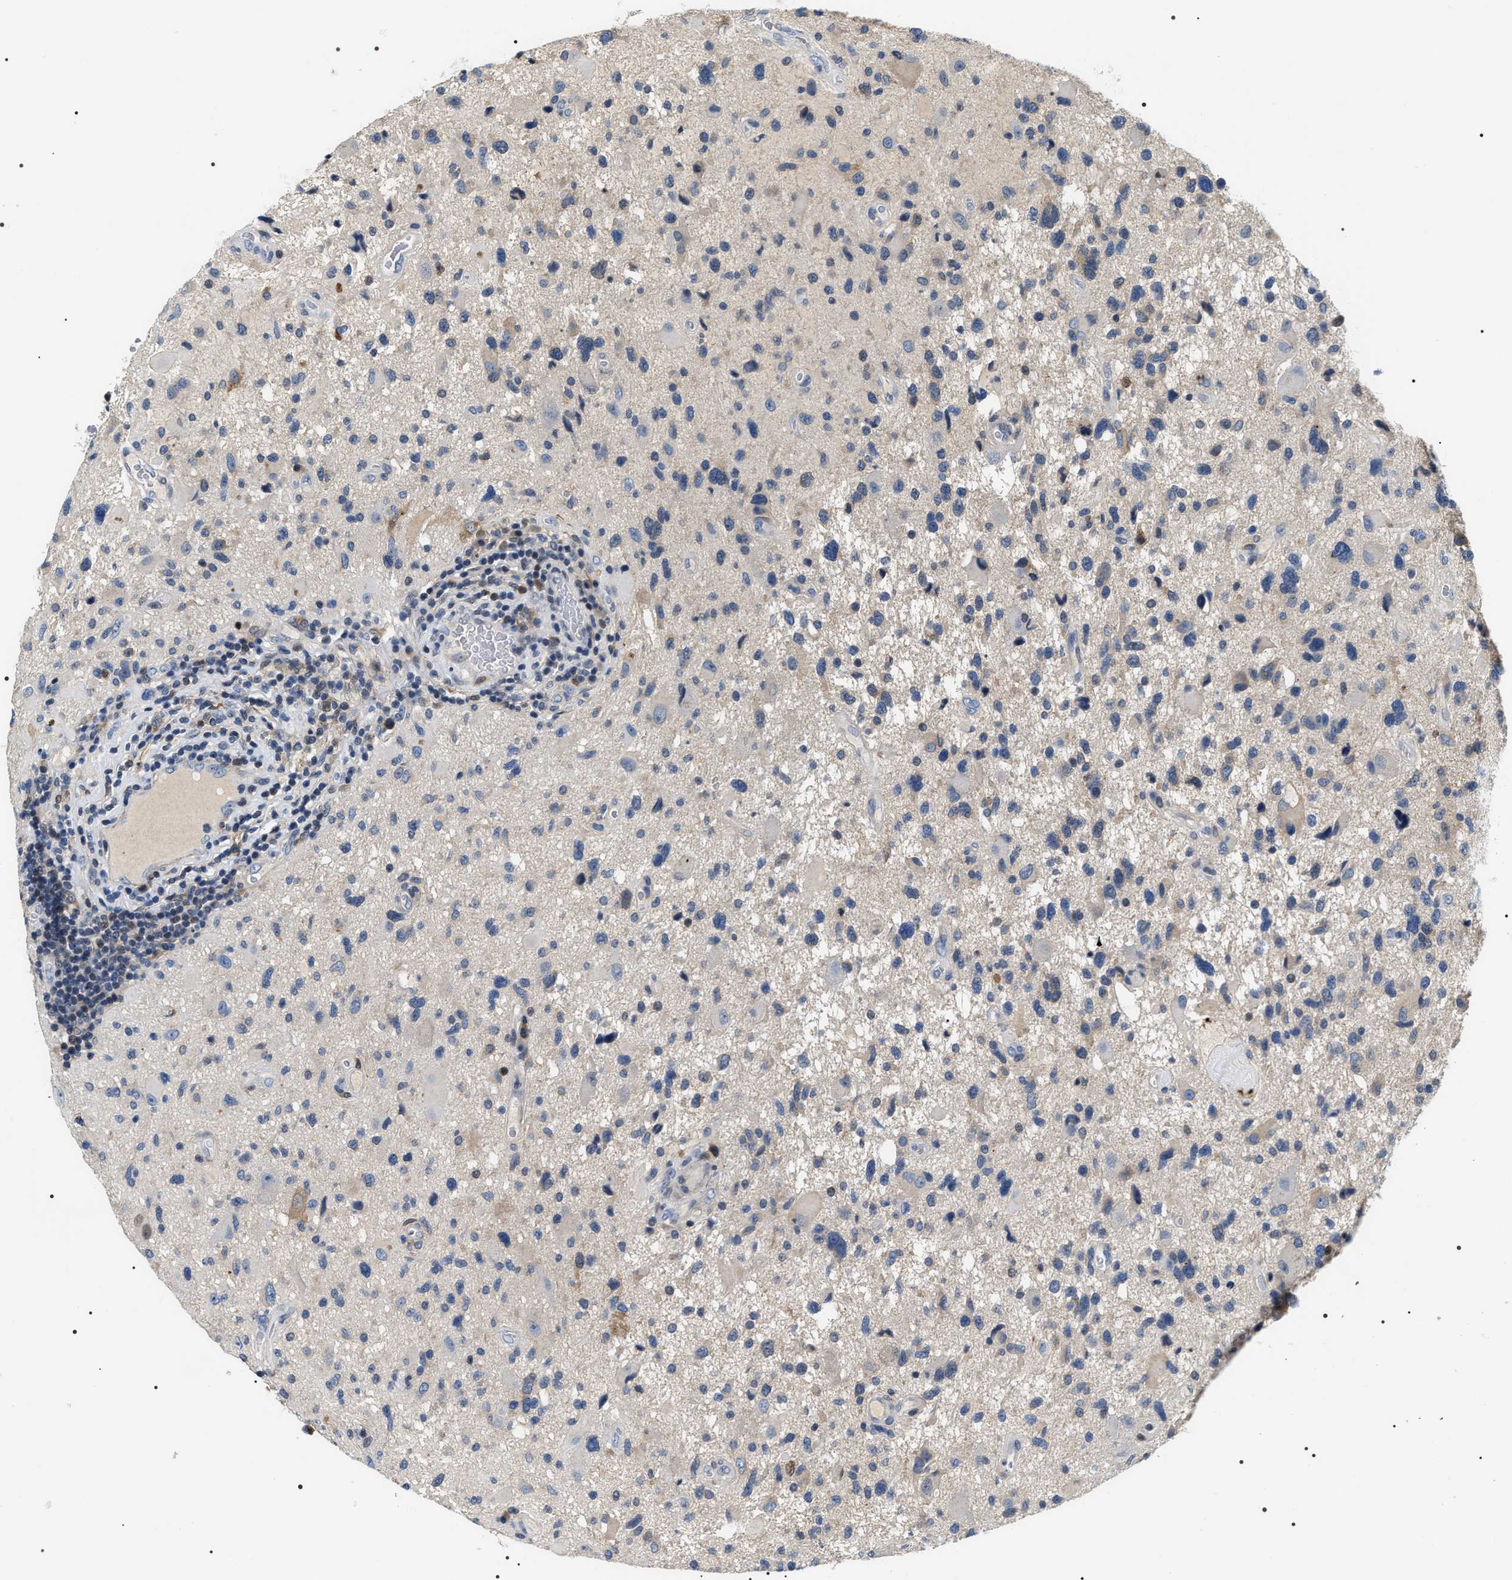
{"staining": {"intensity": "weak", "quantity": "<25%", "location": "cytoplasmic/membranous"}, "tissue": "glioma", "cell_type": "Tumor cells", "image_type": "cancer", "snomed": [{"axis": "morphology", "description": "Glioma, malignant, High grade"}, {"axis": "topography", "description": "Brain"}], "caption": "High power microscopy histopathology image of an IHC photomicrograph of glioma, revealing no significant positivity in tumor cells.", "gene": "BAG2", "patient": {"sex": "male", "age": 33}}